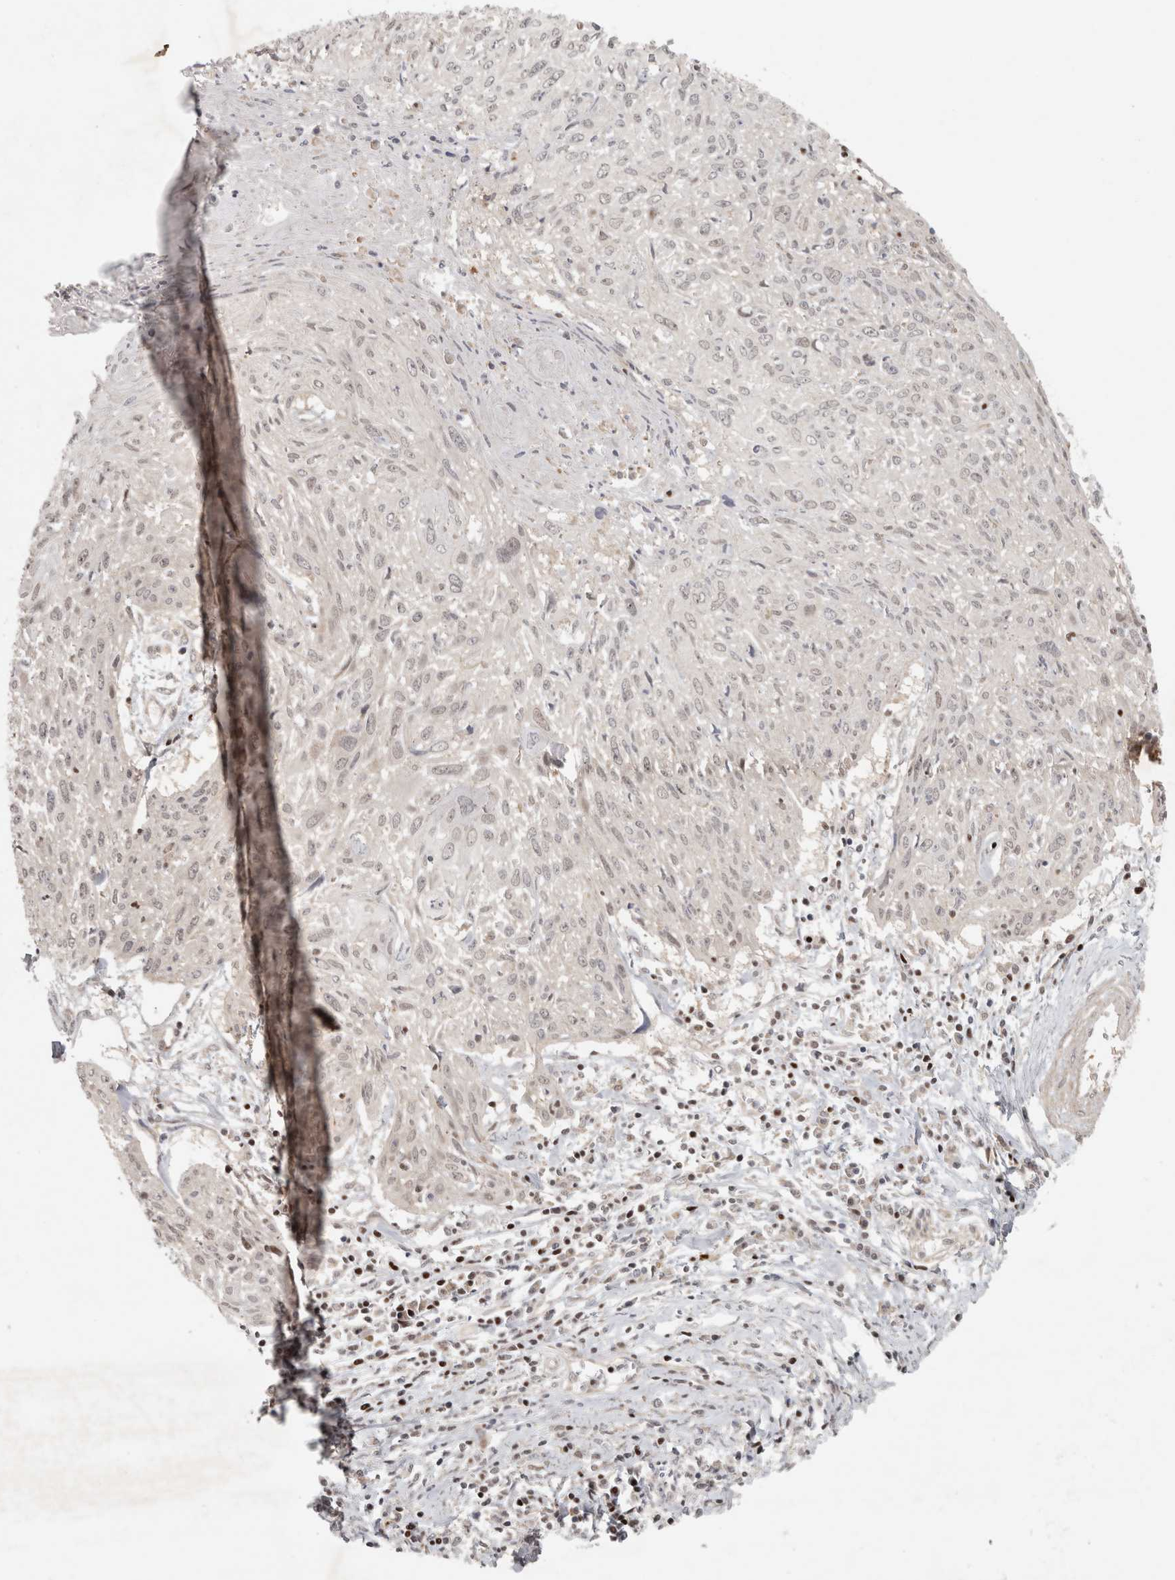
{"staining": {"intensity": "negative", "quantity": "none", "location": "none"}, "tissue": "cervical cancer", "cell_type": "Tumor cells", "image_type": "cancer", "snomed": [{"axis": "morphology", "description": "Squamous cell carcinoma, NOS"}, {"axis": "topography", "description": "Cervix"}], "caption": "DAB (3,3'-diaminobenzidine) immunohistochemical staining of human cervical cancer shows no significant positivity in tumor cells.", "gene": "KDM8", "patient": {"sex": "female", "age": 51}}